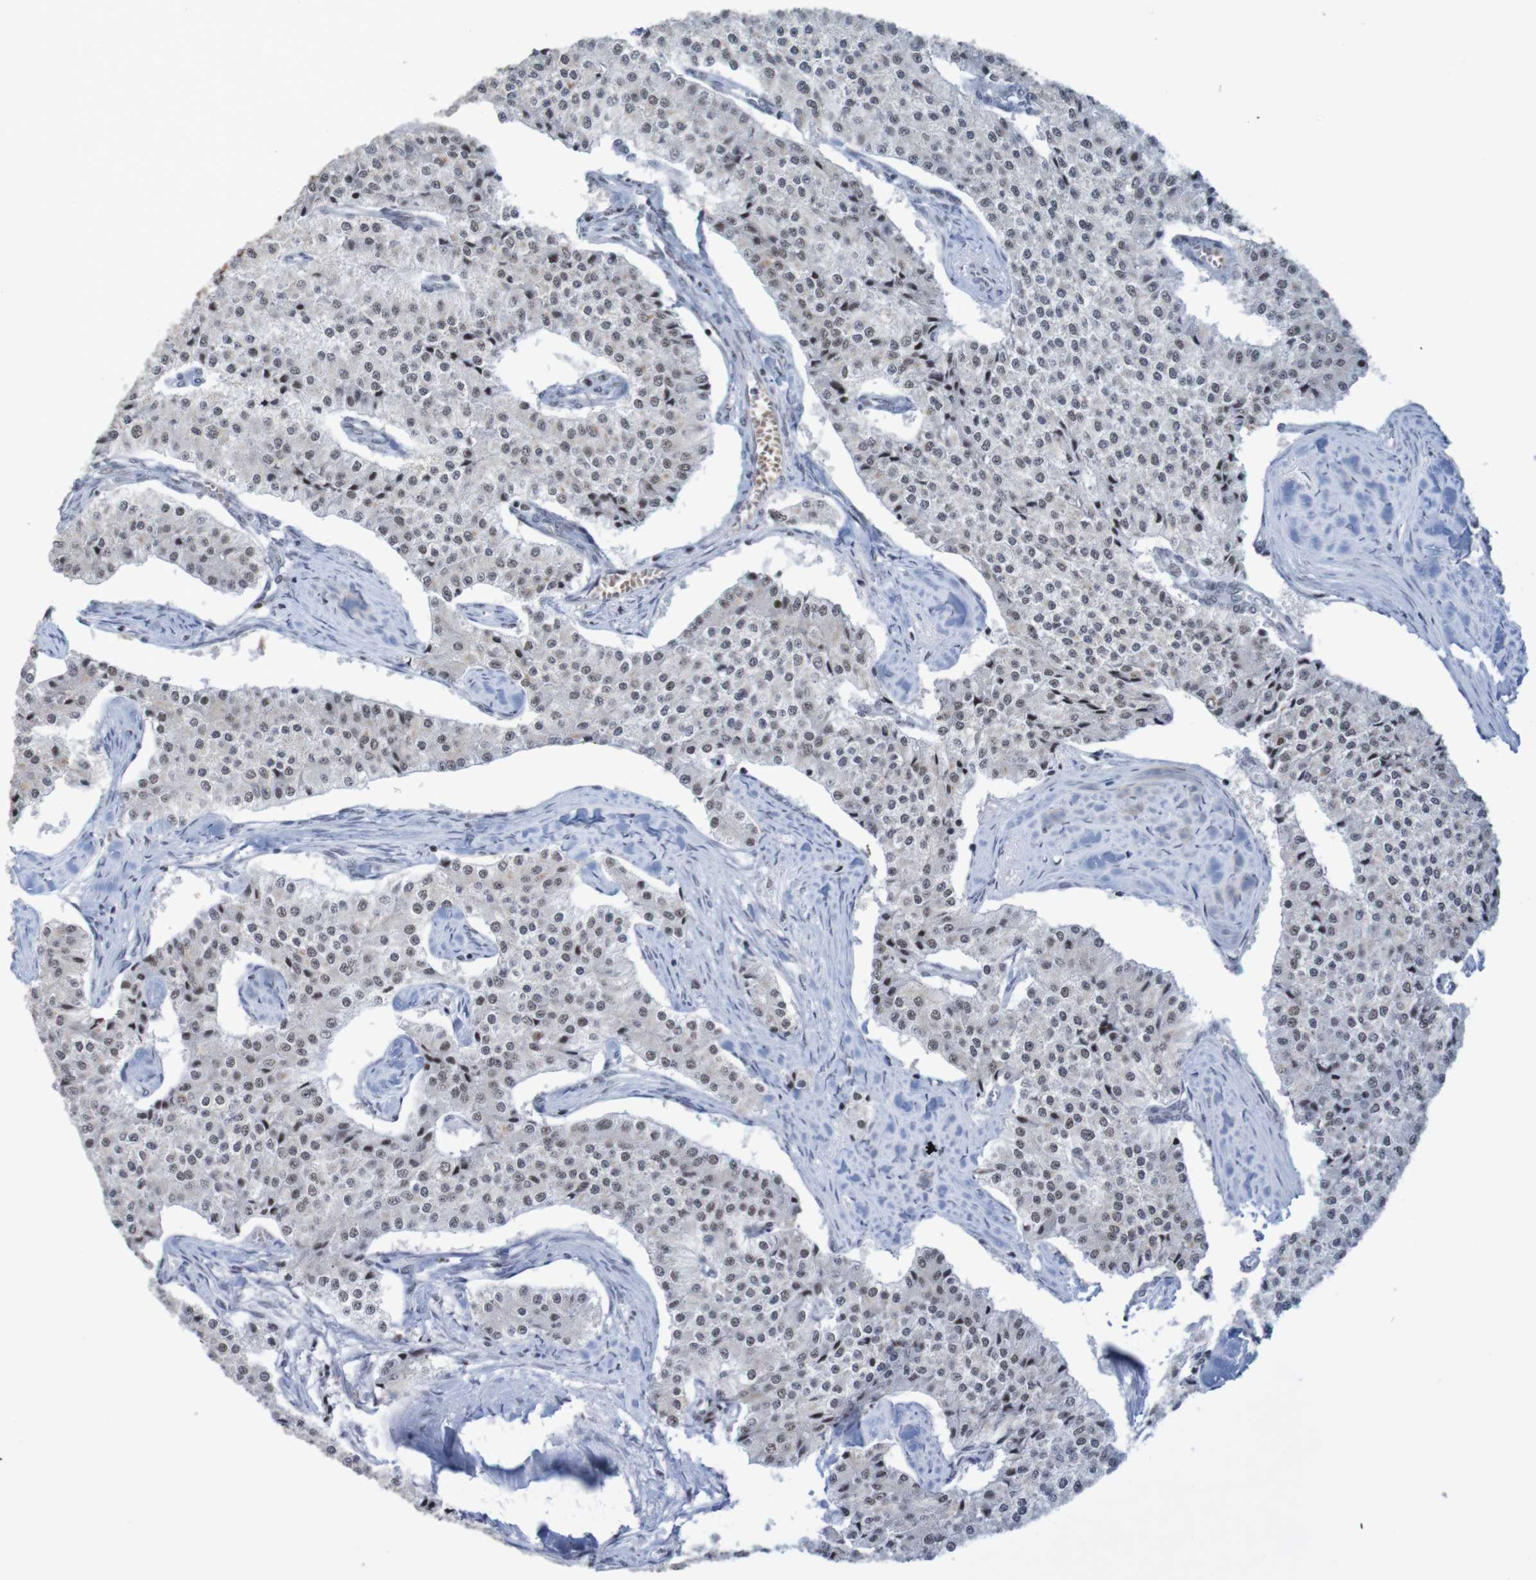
{"staining": {"intensity": "negative", "quantity": "none", "location": "none"}, "tissue": "carcinoid", "cell_type": "Tumor cells", "image_type": "cancer", "snomed": [{"axis": "morphology", "description": "Carcinoid, malignant, NOS"}, {"axis": "topography", "description": "Colon"}], "caption": "Carcinoid was stained to show a protein in brown. There is no significant staining in tumor cells. (DAB immunohistochemistry (IHC), high magnification).", "gene": "THRAP3", "patient": {"sex": "female", "age": 52}}